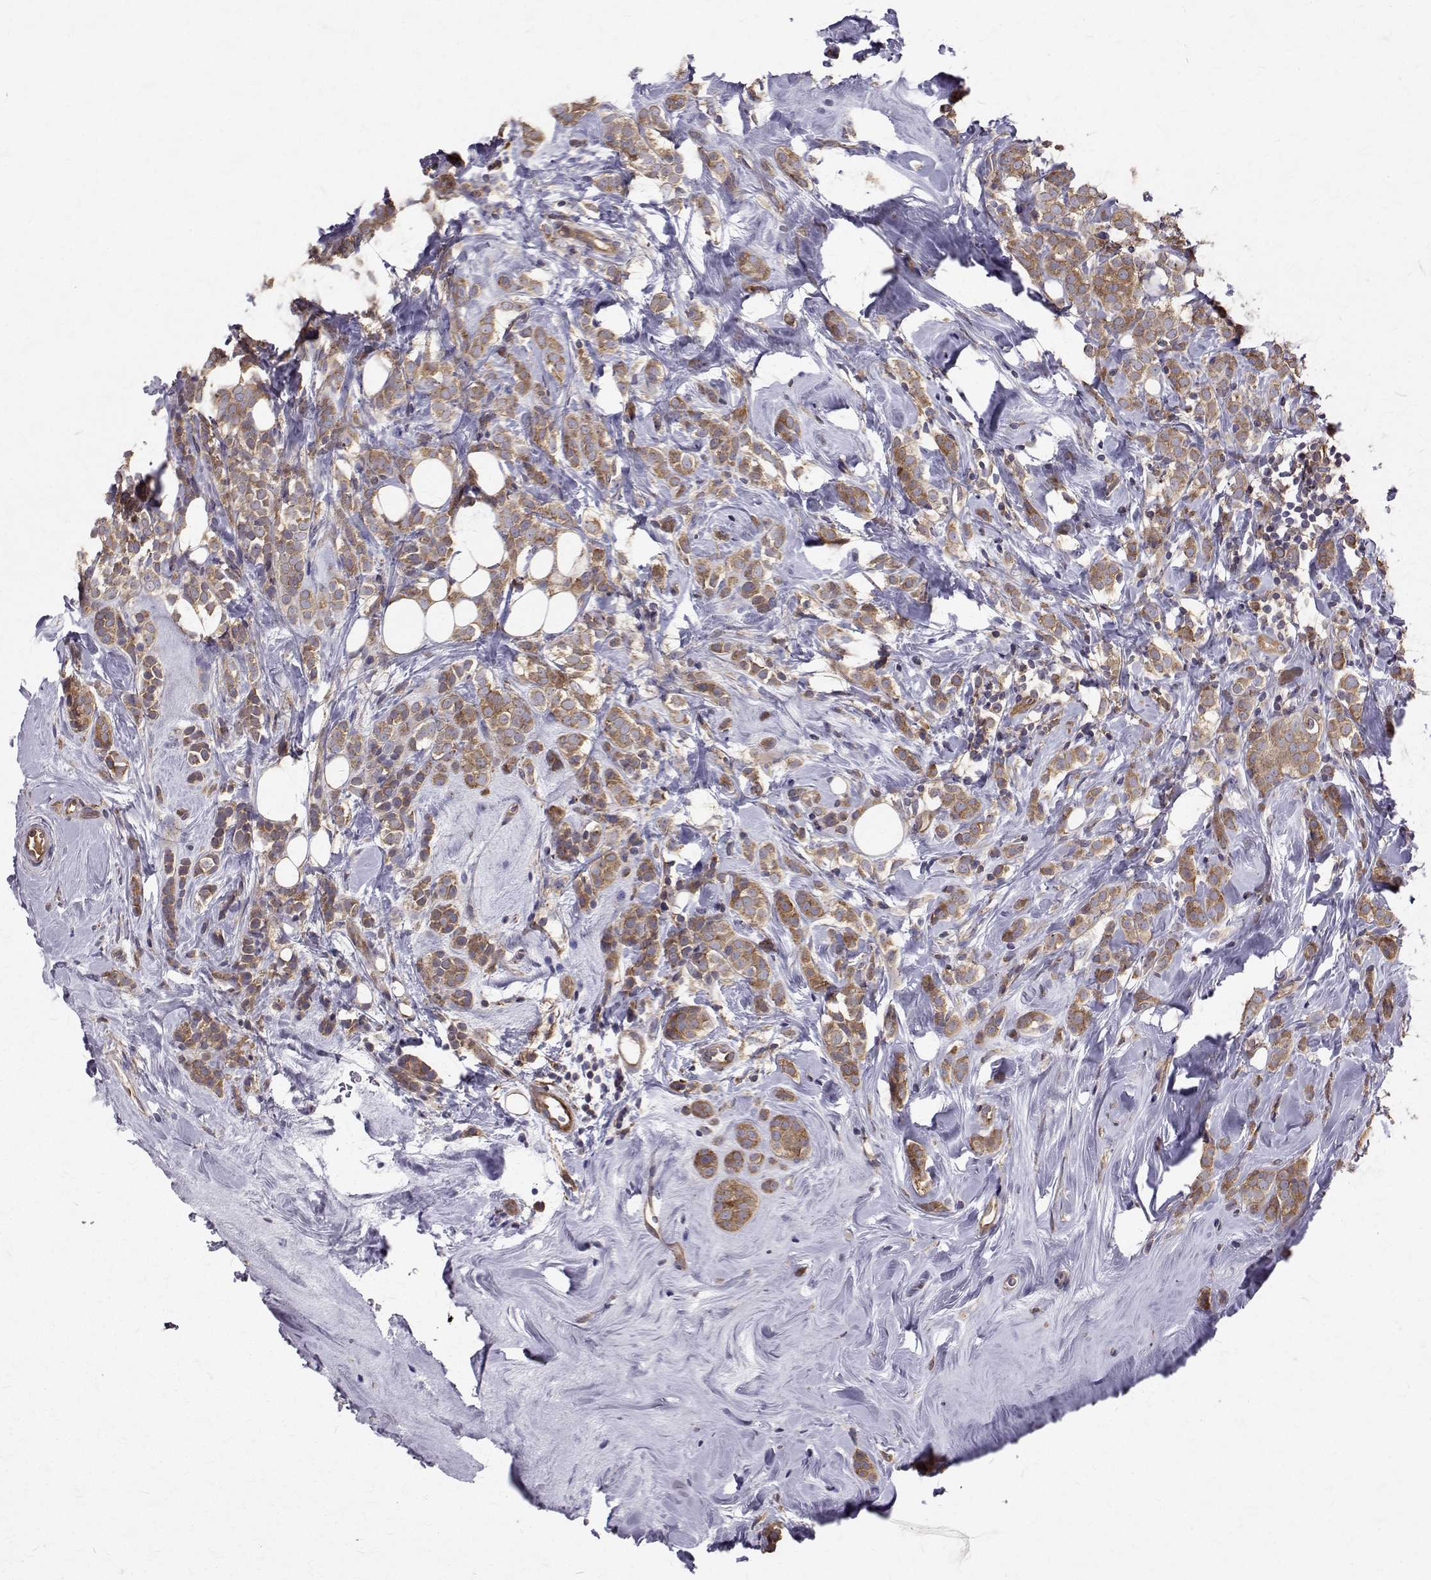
{"staining": {"intensity": "moderate", "quantity": ">75%", "location": "cytoplasmic/membranous"}, "tissue": "breast cancer", "cell_type": "Tumor cells", "image_type": "cancer", "snomed": [{"axis": "morphology", "description": "Lobular carcinoma"}, {"axis": "topography", "description": "Breast"}], "caption": "A brown stain labels moderate cytoplasmic/membranous expression of a protein in breast cancer tumor cells.", "gene": "FARSB", "patient": {"sex": "female", "age": 49}}